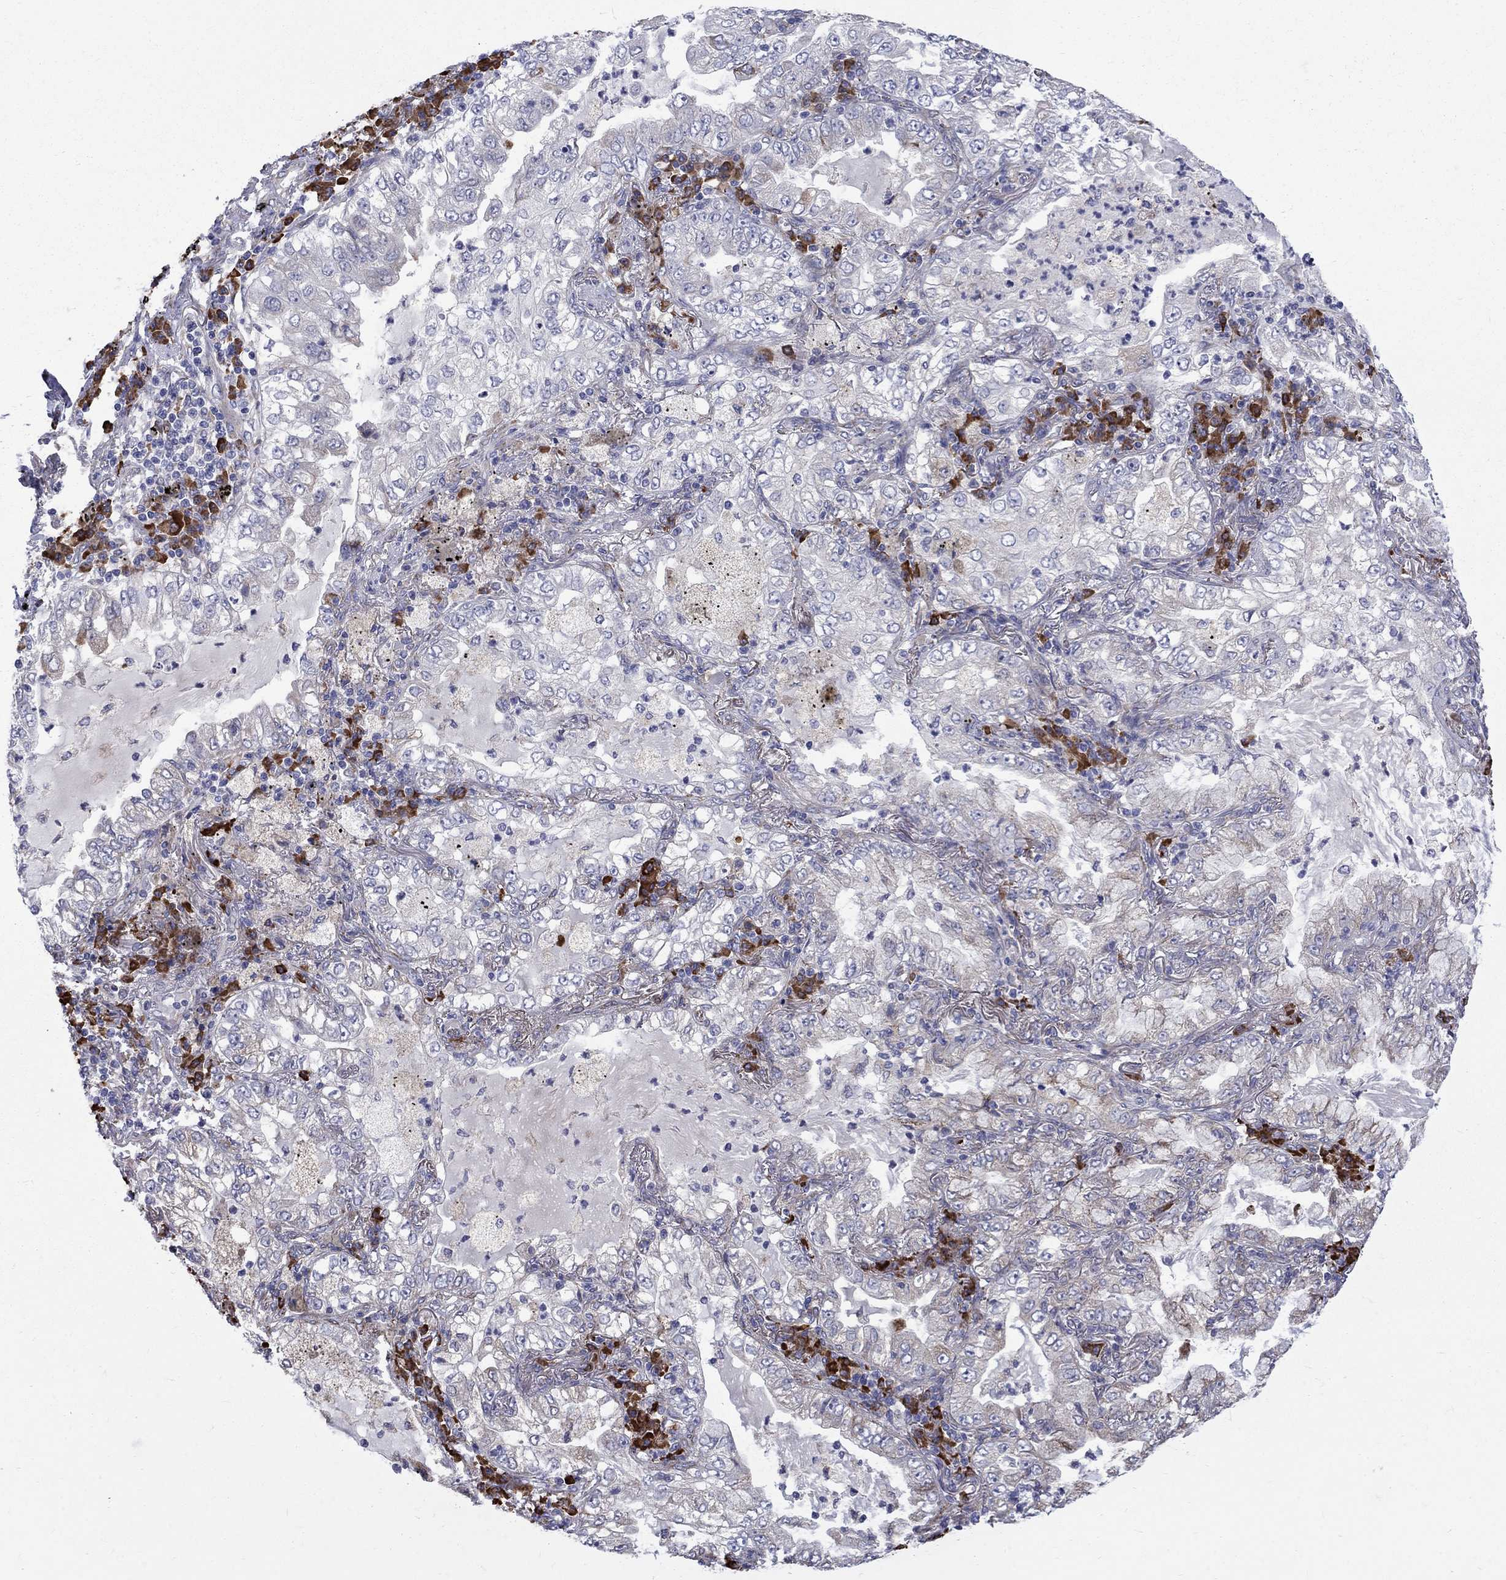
{"staining": {"intensity": "negative", "quantity": "none", "location": "none"}, "tissue": "lung cancer", "cell_type": "Tumor cells", "image_type": "cancer", "snomed": [{"axis": "morphology", "description": "Adenocarcinoma, NOS"}, {"axis": "topography", "description": "Lung"}], "caption": "A histopathology image of human lung cancer is negative for staining in tumor cells.", "gene": "ASNS", "patient": {"sex": "female", "age": 73}}